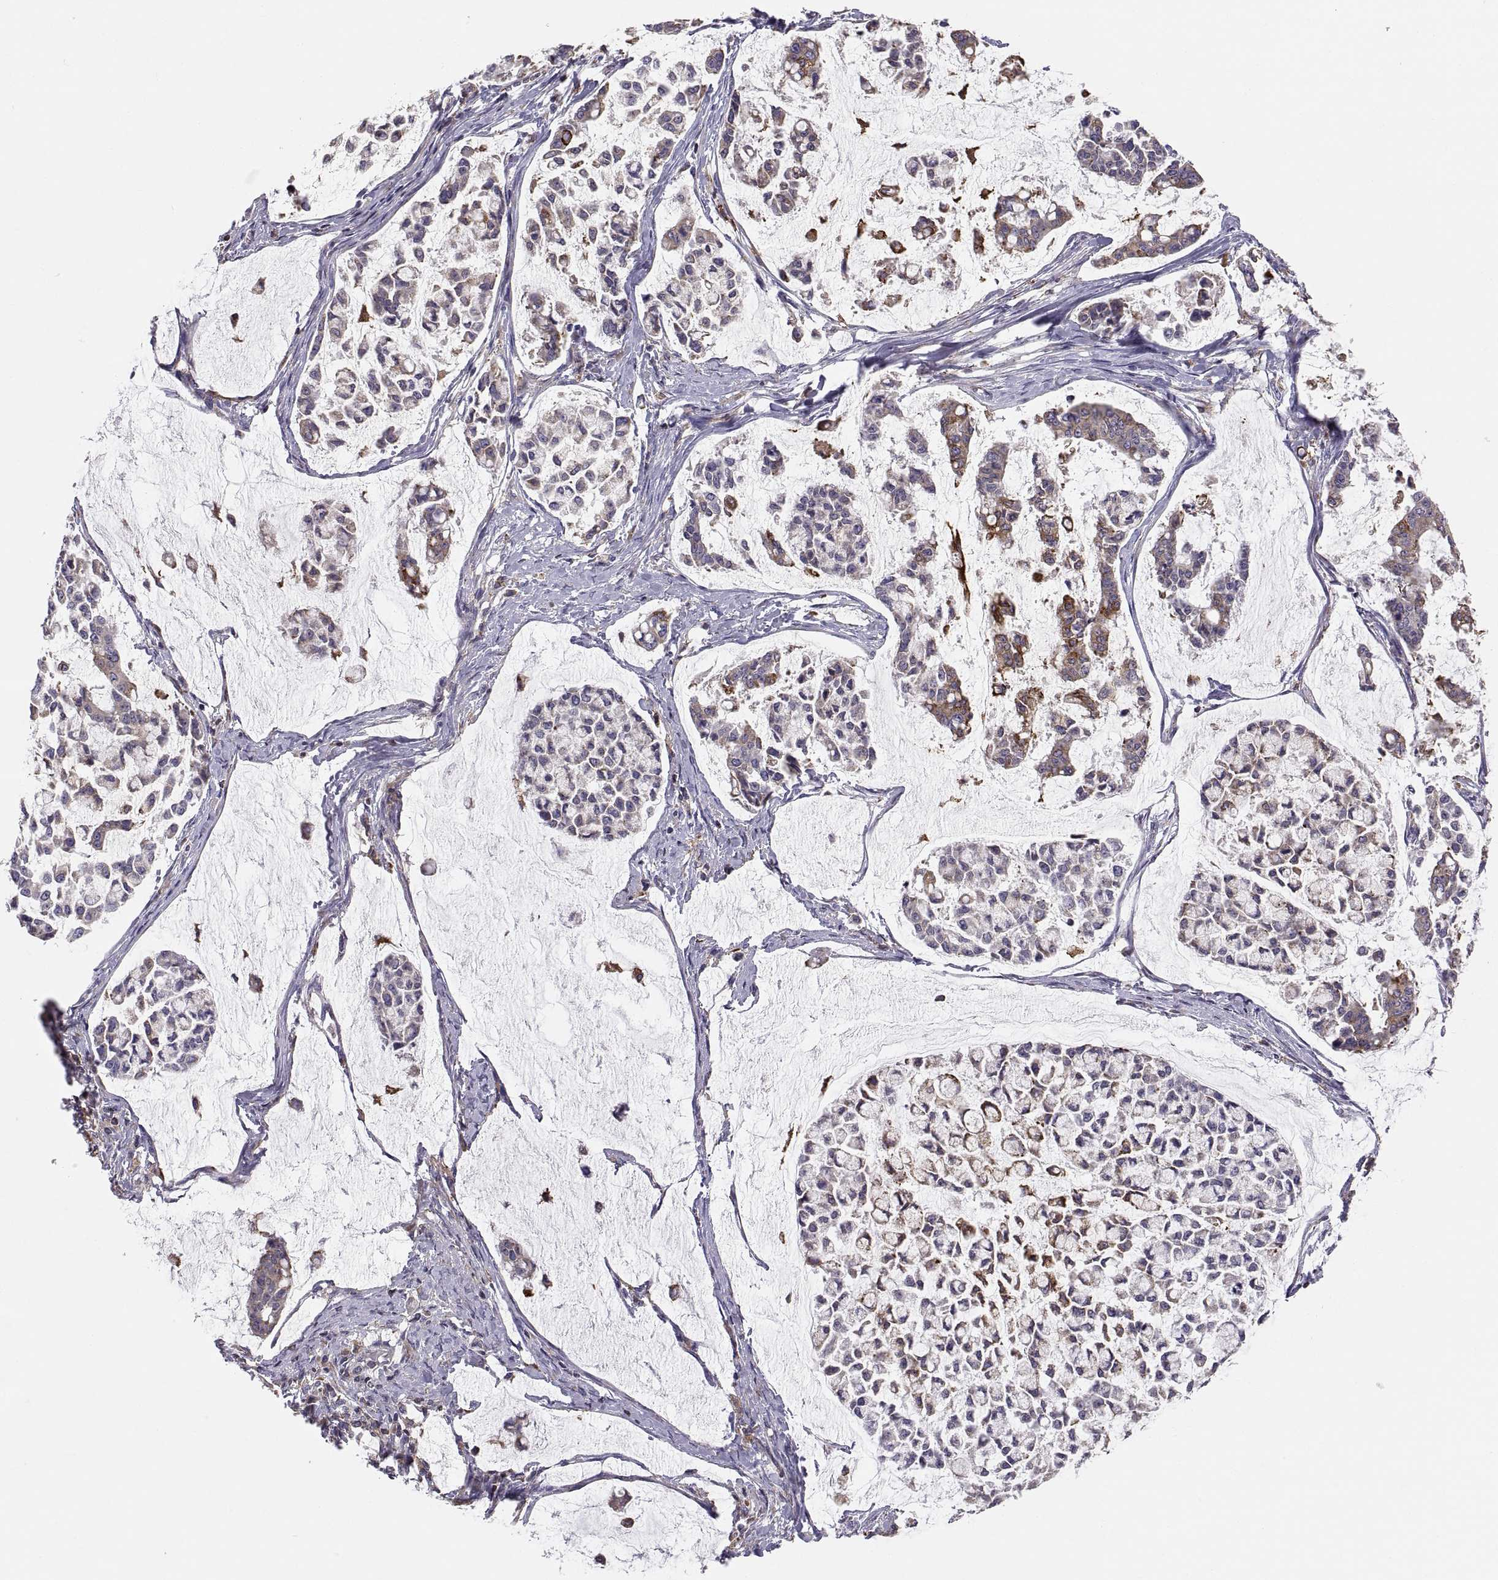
{"staining": {"intensity": "weak", "quantity": "<25%", "location": "cytoplasmic/membranous"}, "tissue": "stomach cancer", "cell_type": "Tumor cells", "image_type": "cancer", "snomed": [{"axis": "morphology", "description": "Adenocarcinoma, NOS"}, {"axis": "topography", "description": "Stomach"}], "caption": "The image exhibits no significant expression in tumor cells of stomach cancer (adenocarcinoma). (Immunohistochemistry, brightfield microscopy, high magnification).", "gene": "ERO1A", "patient": {"sex": "male", "age": 82}}